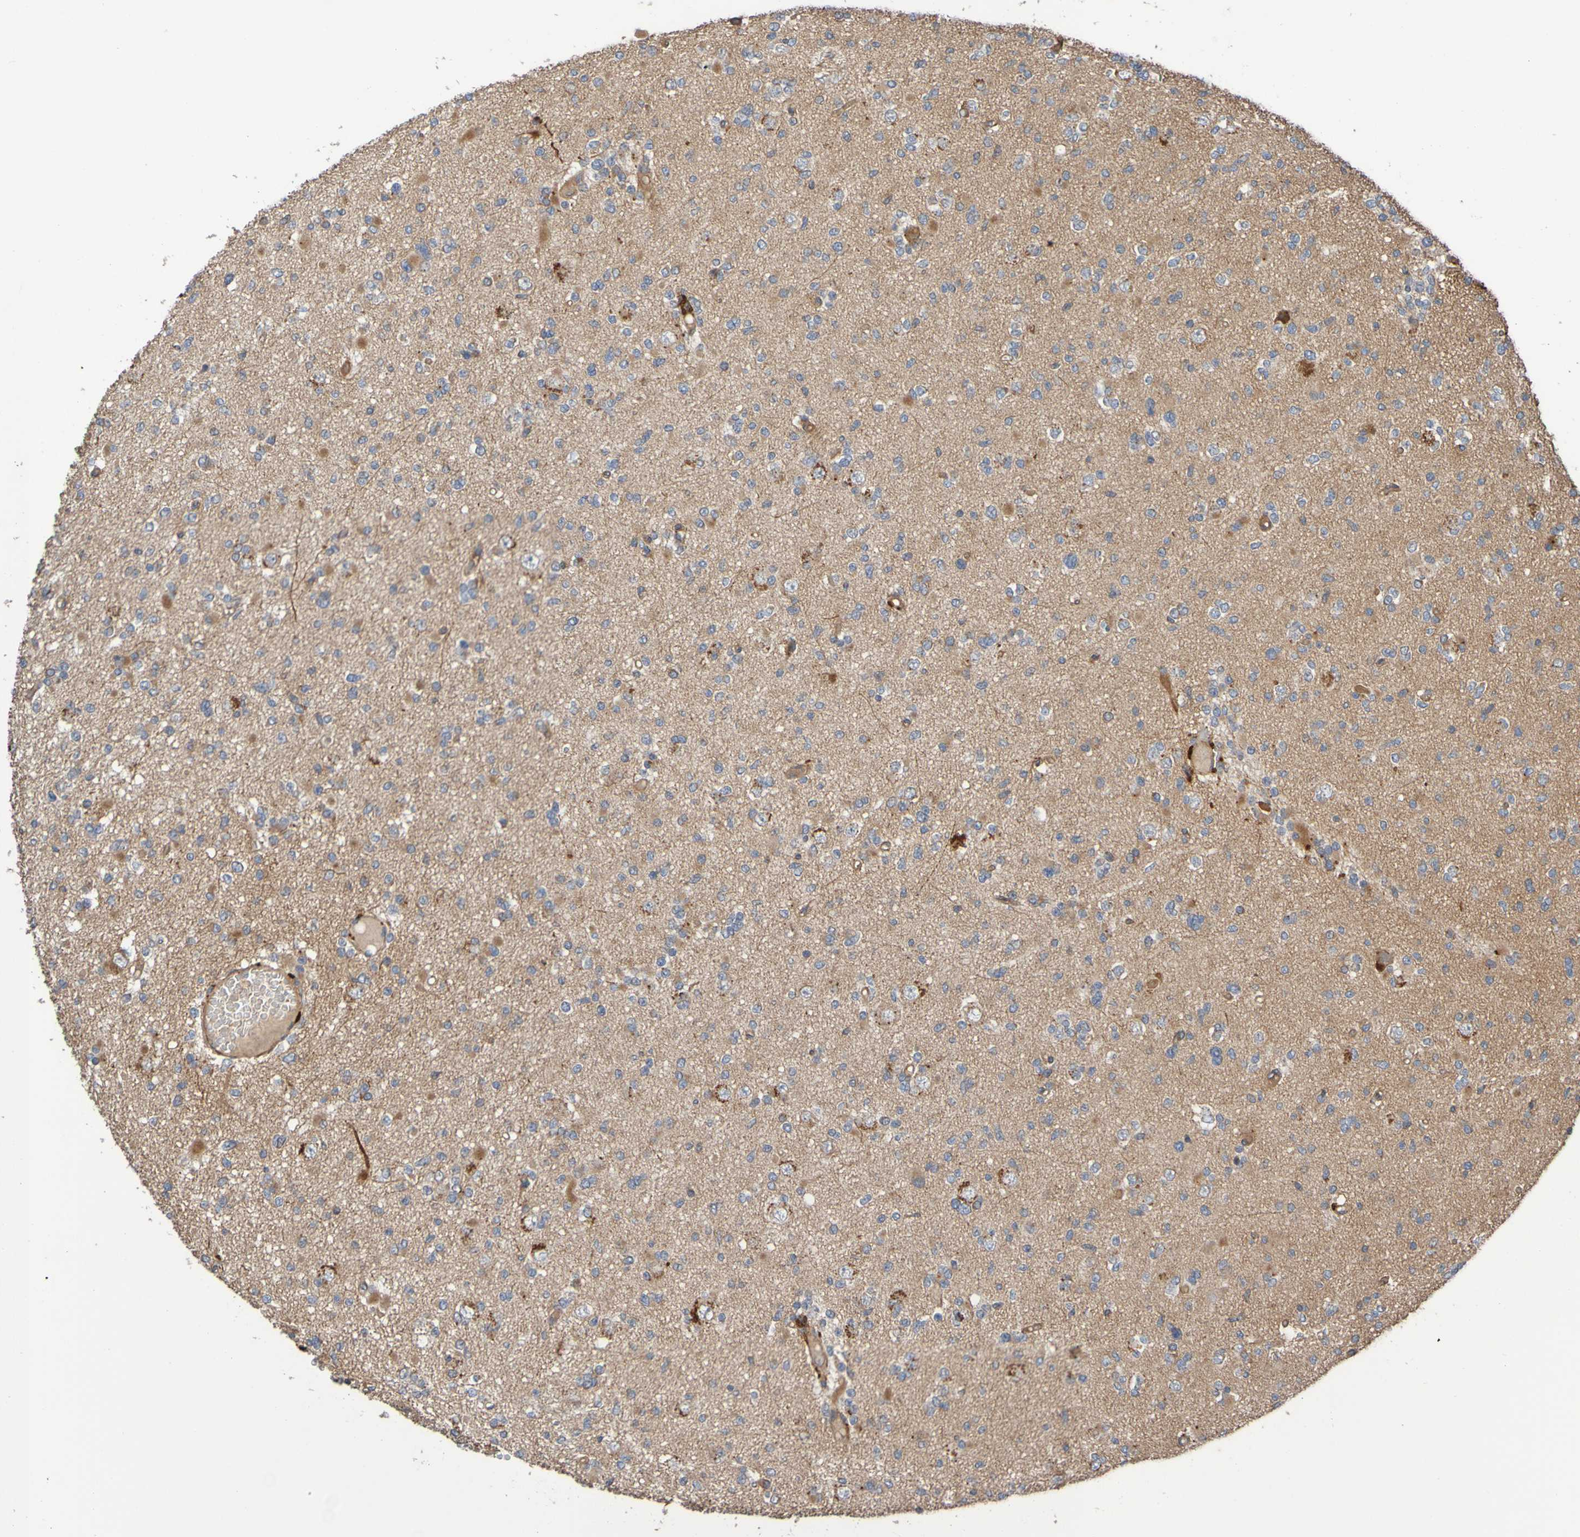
{"staining": {"intensity": "moderate", "quantity": "25%-75%", "location": "cytoplasmic/membranous"}, "tissue": "glioma", "cell_type": "Tumor cells", "image_type": "cancer", "snomed": [{"axis": "morphology", "description": "Glioma, malignant, Low grade"}, {"axis": "topography", "description": "Brain"}], "caption": "Low-grade glioma (malignant) tissue displays moderate cytoplasmic/membranous staining in about 25%-75% of tumor cells", "gene": "UCN", "patient": {"sex": "female", "age": 22}}